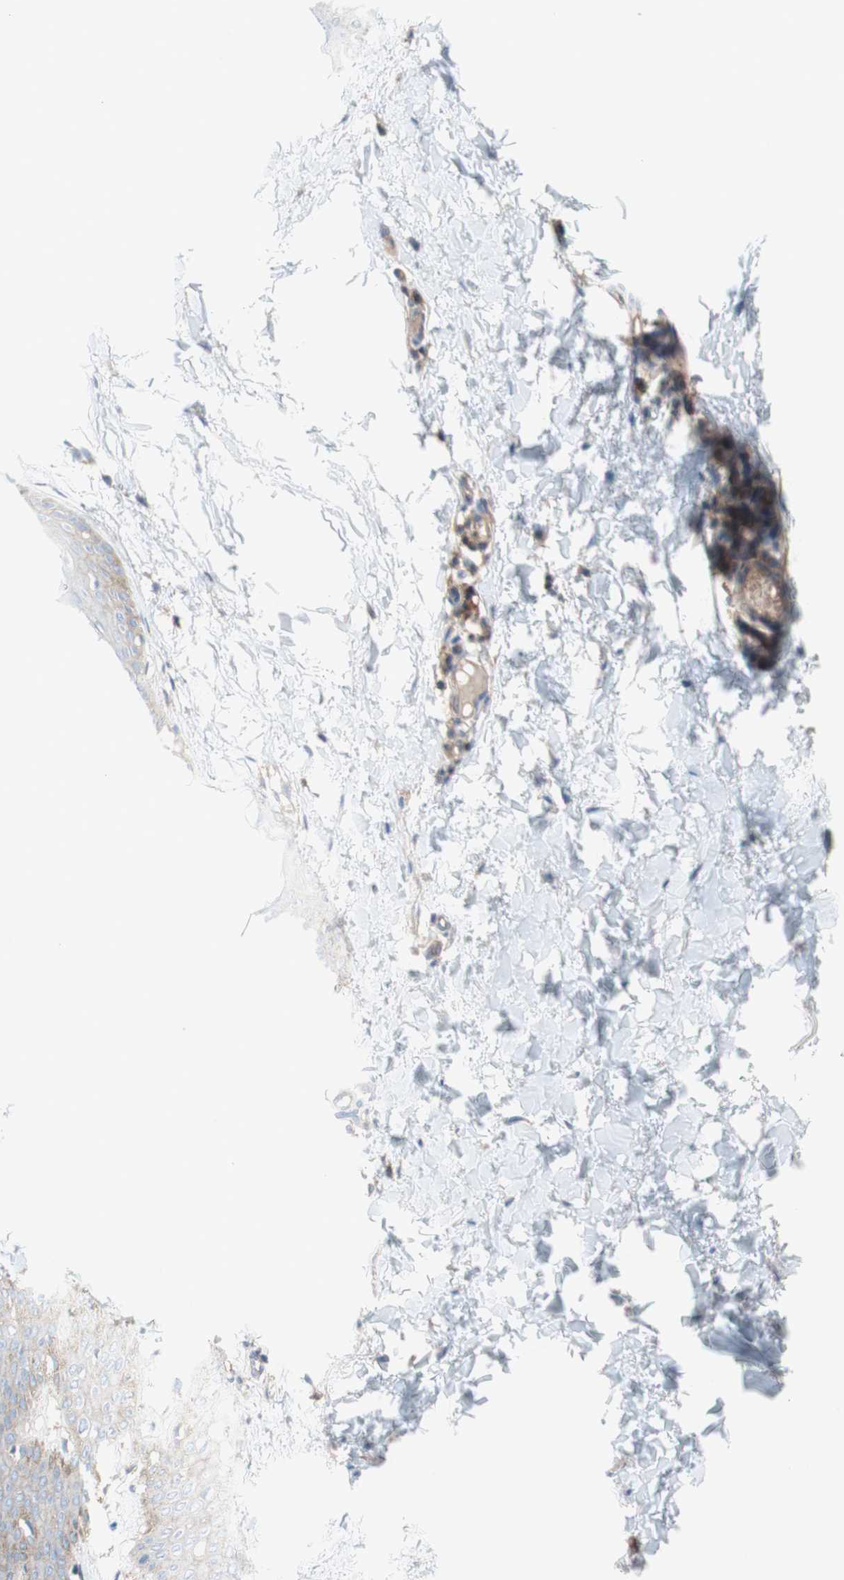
{"staining": {"intensity": "weak", "quantity": ">75%", "location": "cytoplasmic/membranous"}, "tissue": "skin", "cell_type": "Fibroblasts", "image_type": "normal", "snomed": [{"axis": "morphology", "description": "Normal tissue, NOS"}, {"axis": "topography", "description": "Skin"}], "caption": "Normal skin reveals weak cytoplasmic/membranous positivity in about >75% of fibroblasts, visualized by immunohistochemistry. The protein is shown in brown color, while the nuclei are stained blue.", "gene": "CD46", "patient": {"sex": "female", "age": 17}}